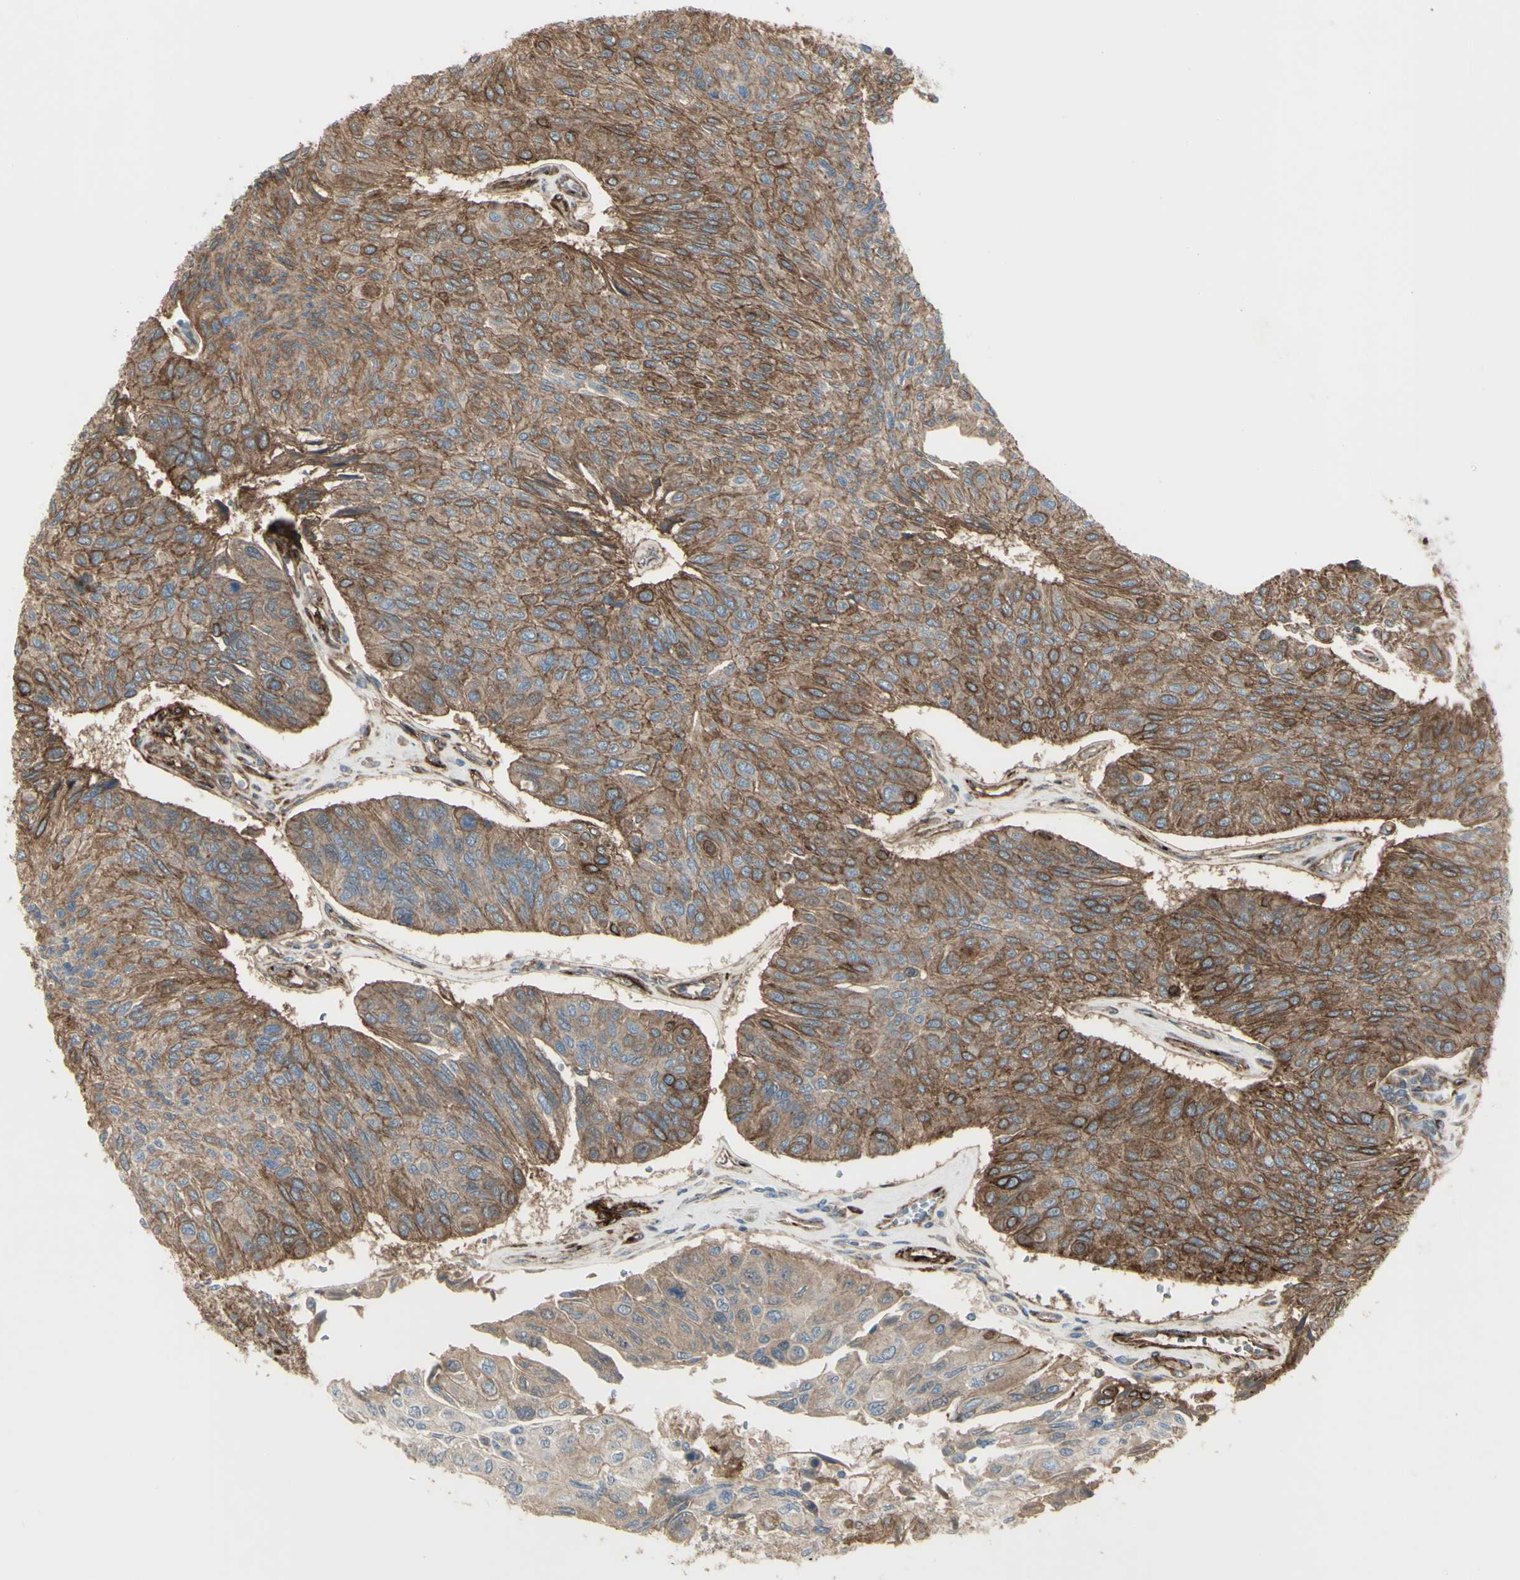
{"staining": {"intensity": "moderate", "quantity": "25%-75%", "location": "cytoplasmic/membranous"}, "tissue": "urothelial cancer", "cell_type": "Tumor cells", "image_type": "cancer", "snomed": [{"axis": "morphology", "description": "Urothelial carcinoma, High grade"}, {"axis": "topography", "description": "Urinary bladder"}], "caption": "Immunohistochemical staining of urothelial cancer shows moderate cytoplasmic/membranous protein staining in approximately 25%-75% of tumor cells.", "gene": "CD276", "patient": {"sex": "male", "age": 66}}